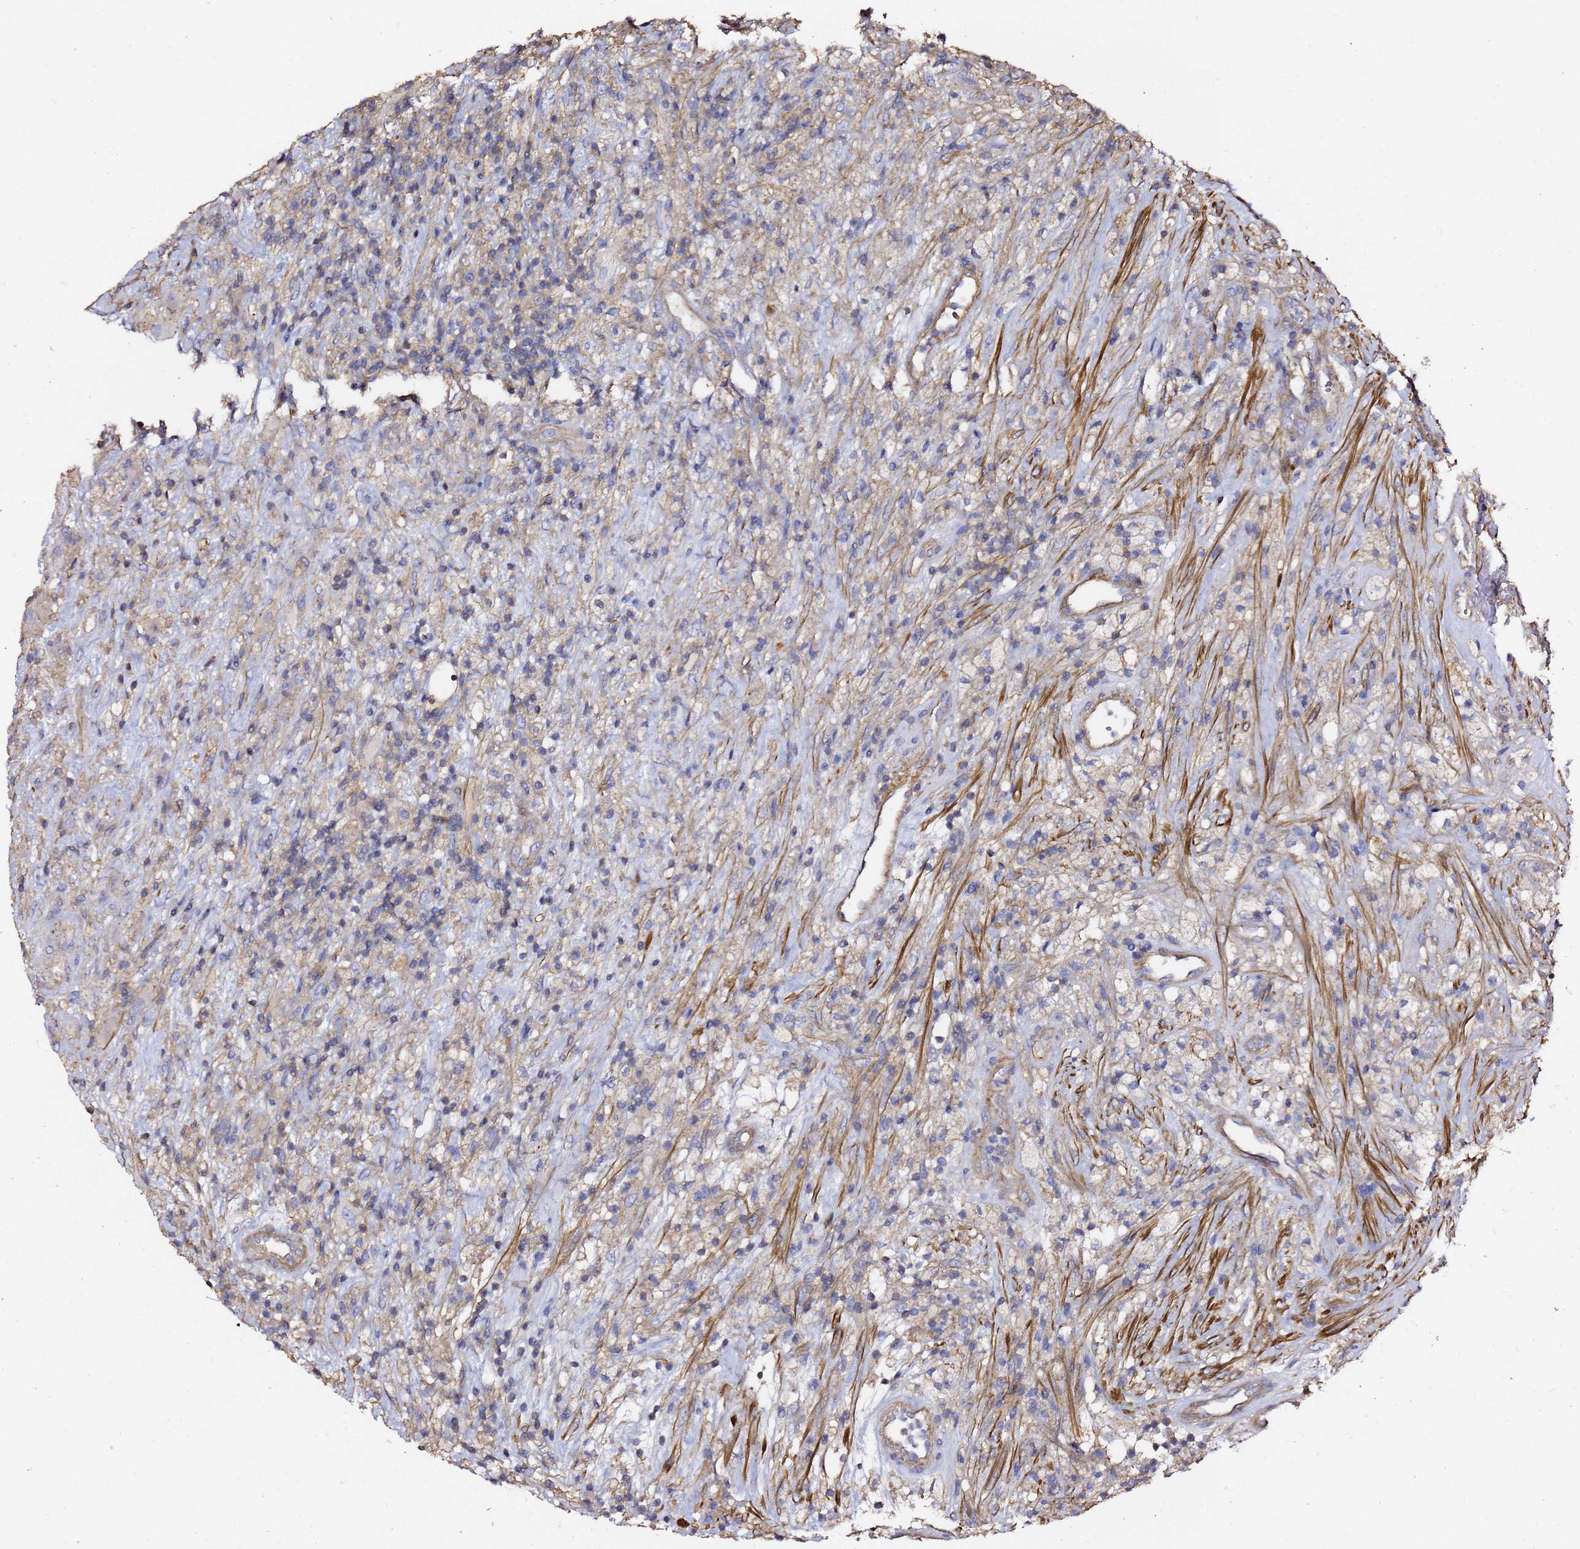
{"staining": {"intensity": "weak", "quantity": "<25%", "location": "cytoplasmic/membranous"}, "tissue": "glioma", "cell_type": "Tumor cells", "image_type": "cancer", "snomed": [{"axis": "morphology", "description": "Glioma, malignant, High grade"}, {"axis": "topography", "description": "Brain"}], "caption": "A high-resolution image shows immunohistochemistry (IHC) staining of glioma, which demonstrates no significant expression in tumor cells. The staining is performed using DAB brown chromogen with nuclei counter-stained in using hematoxylin.", "gene": "ZFP36L2", "patient": {"sex": "male", "age": 69}}